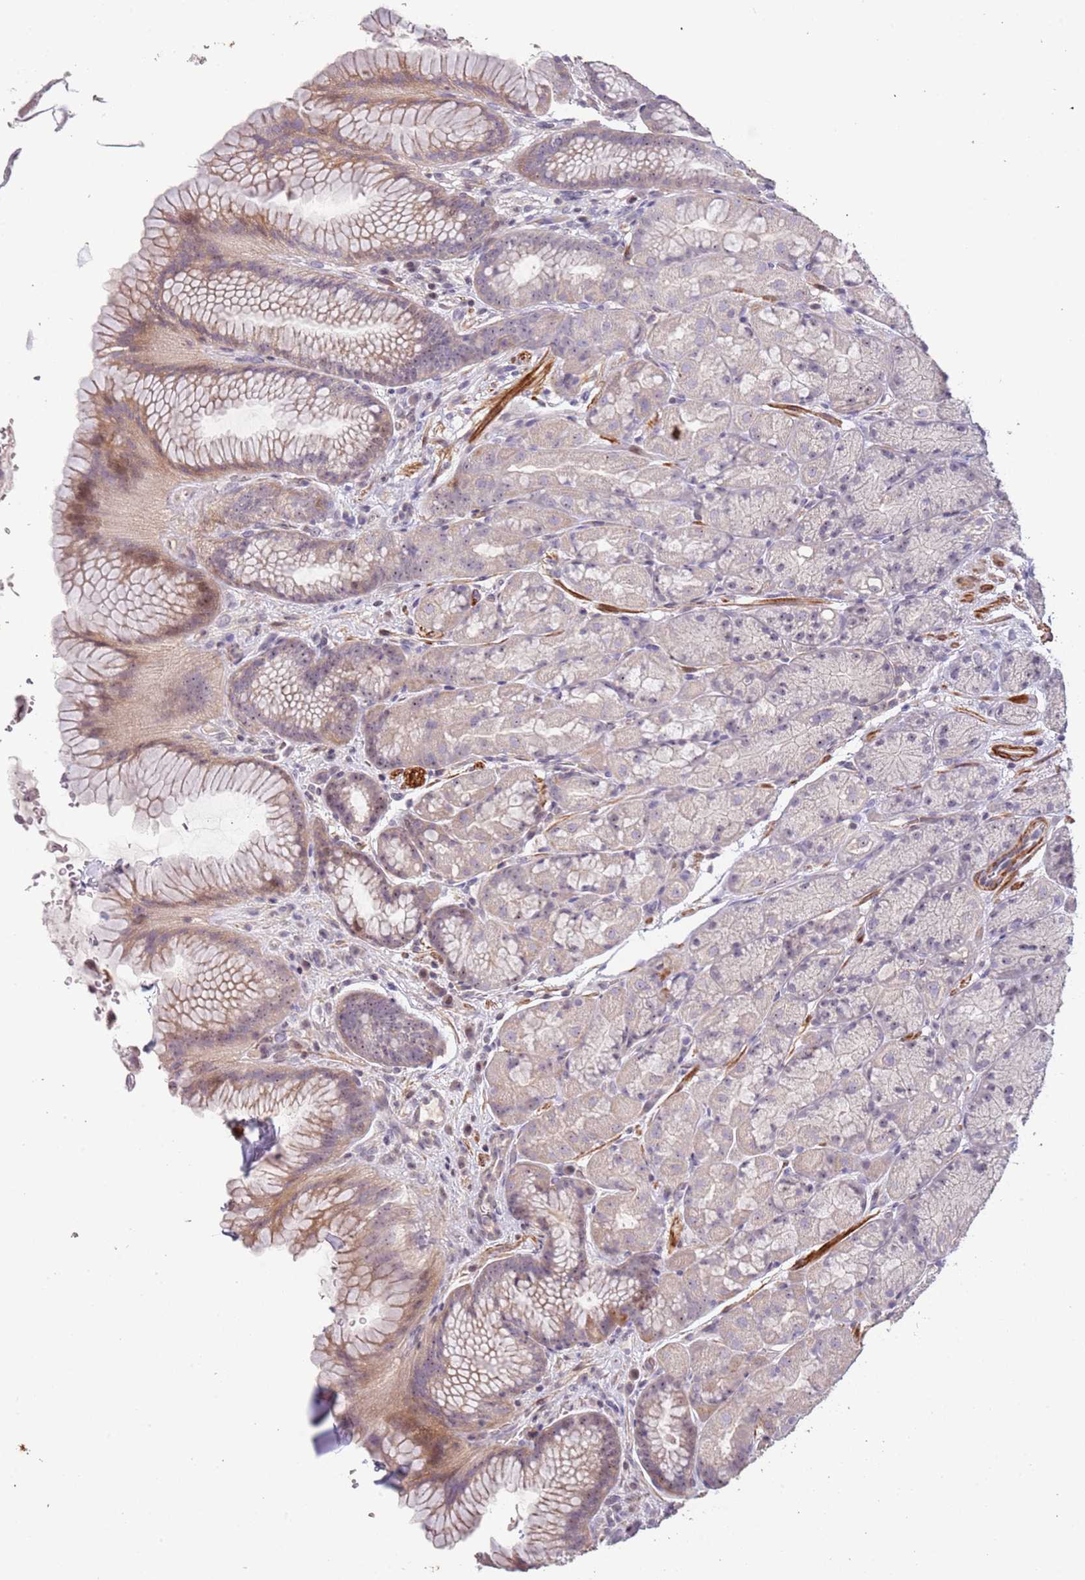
{"staining": {"intensity": "negative", "quantity": "none", "location": "none"}, "tissue": "stomach", "cell_type": "Glandular cells", "image_type": "normal", "snomed": [{"axis": "morphology", "description": "Normal tissue, NOS"}, {"axis": "topography", "description": "Stomach"}], "caption": "DAB immunohistochemical staining of unremarkable stomach exhibits no significant positivity in glandular cells.", "gene": "ADTRP", "patient": {"sex": "male", "age": 63}}